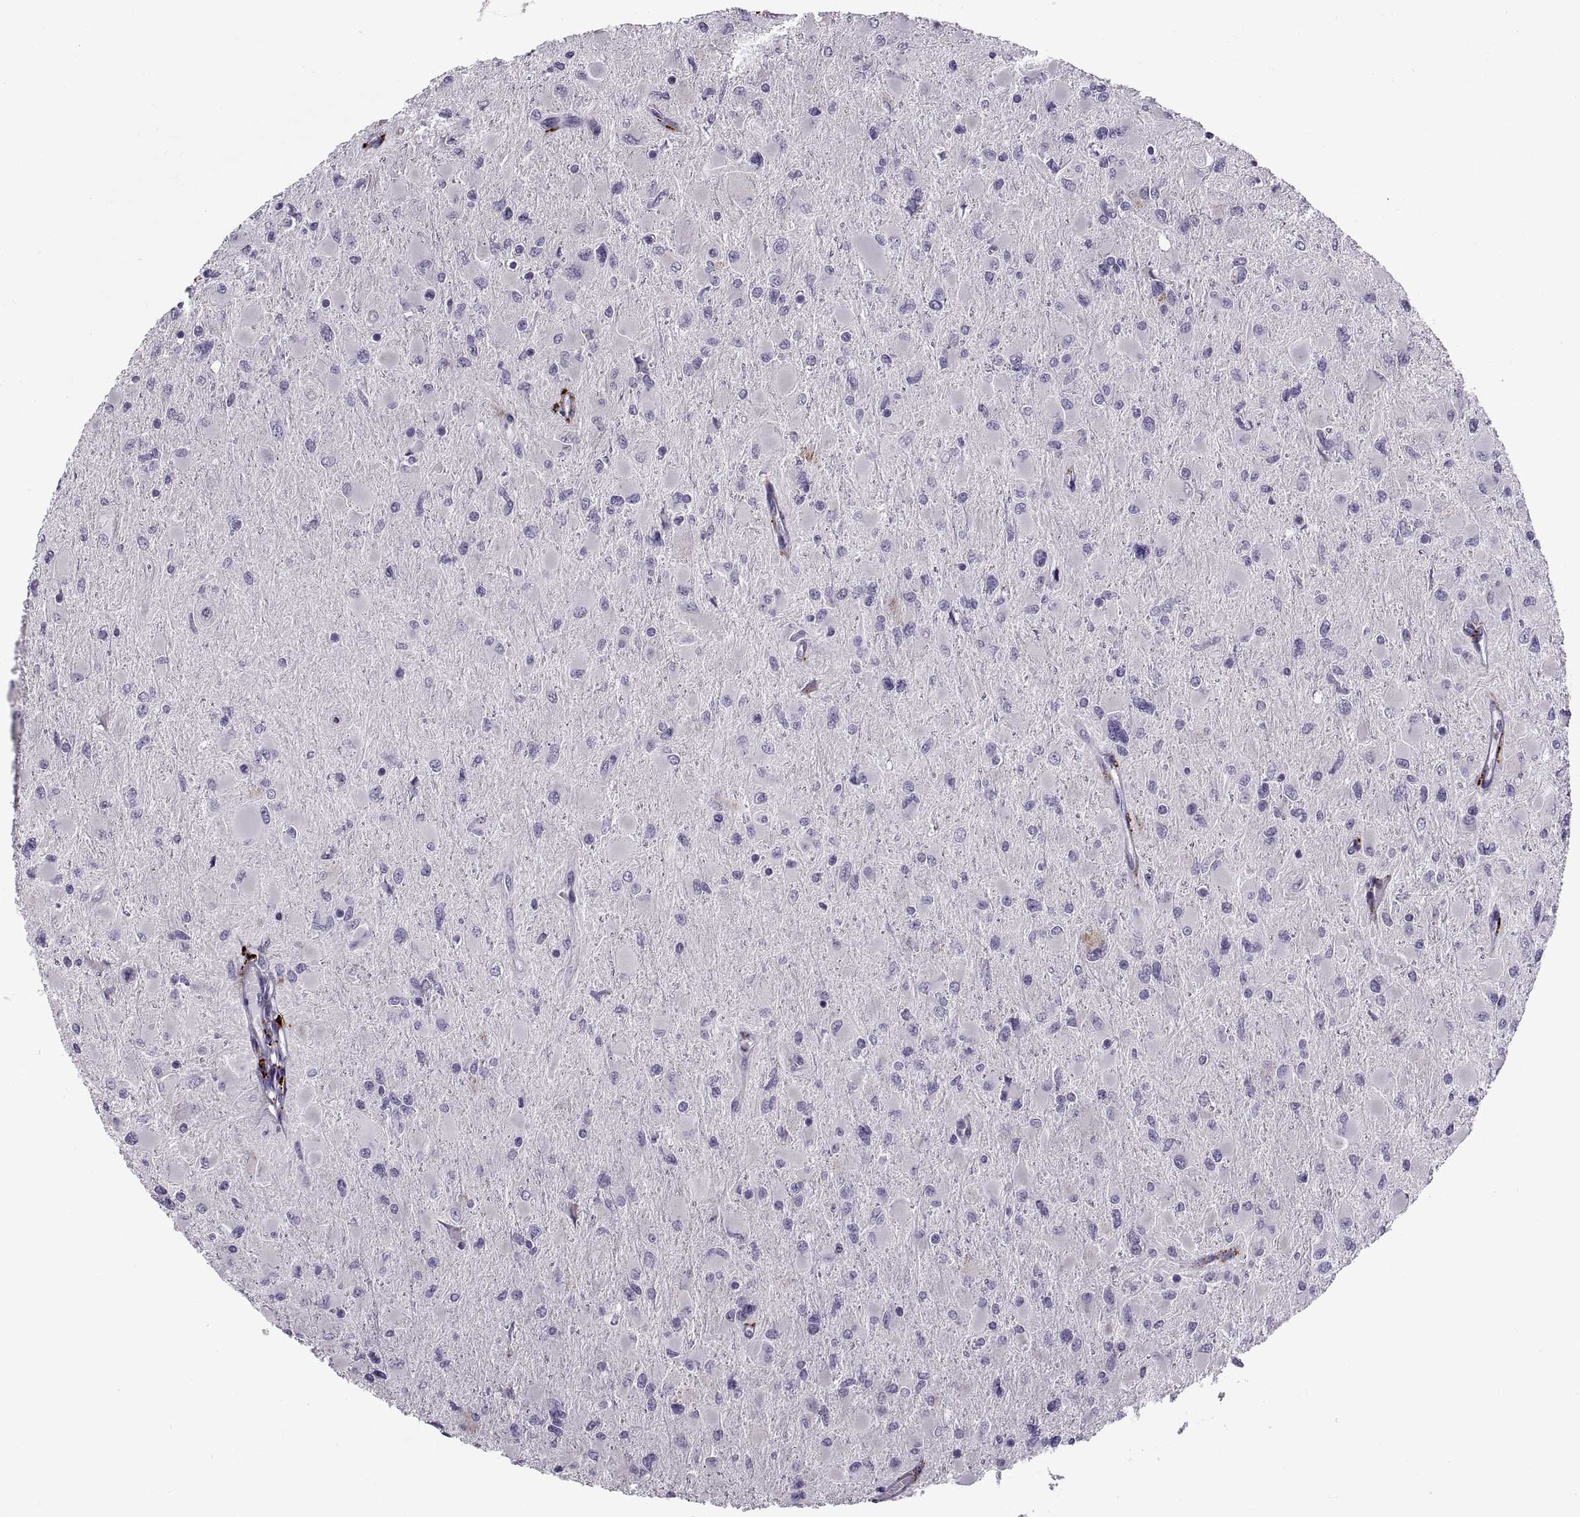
{"staining": {"intensity": "negative", "quantity": "none", "location": "none"}, "tissue": "glioma", "cell_type": "Tumor cells", "image_type": "cancer", "snomed": [{"axis": "morphology", "description": "Glioma, malignant, High grade"}, {"axis": "topography", "description": "Cerebral cortex"}], "caption": "Tumor cells show no significant staining in glioma. Nuclei are stained in blue.", "gene": "CALCR", "patient": {"sex": "female", "age": 36}}